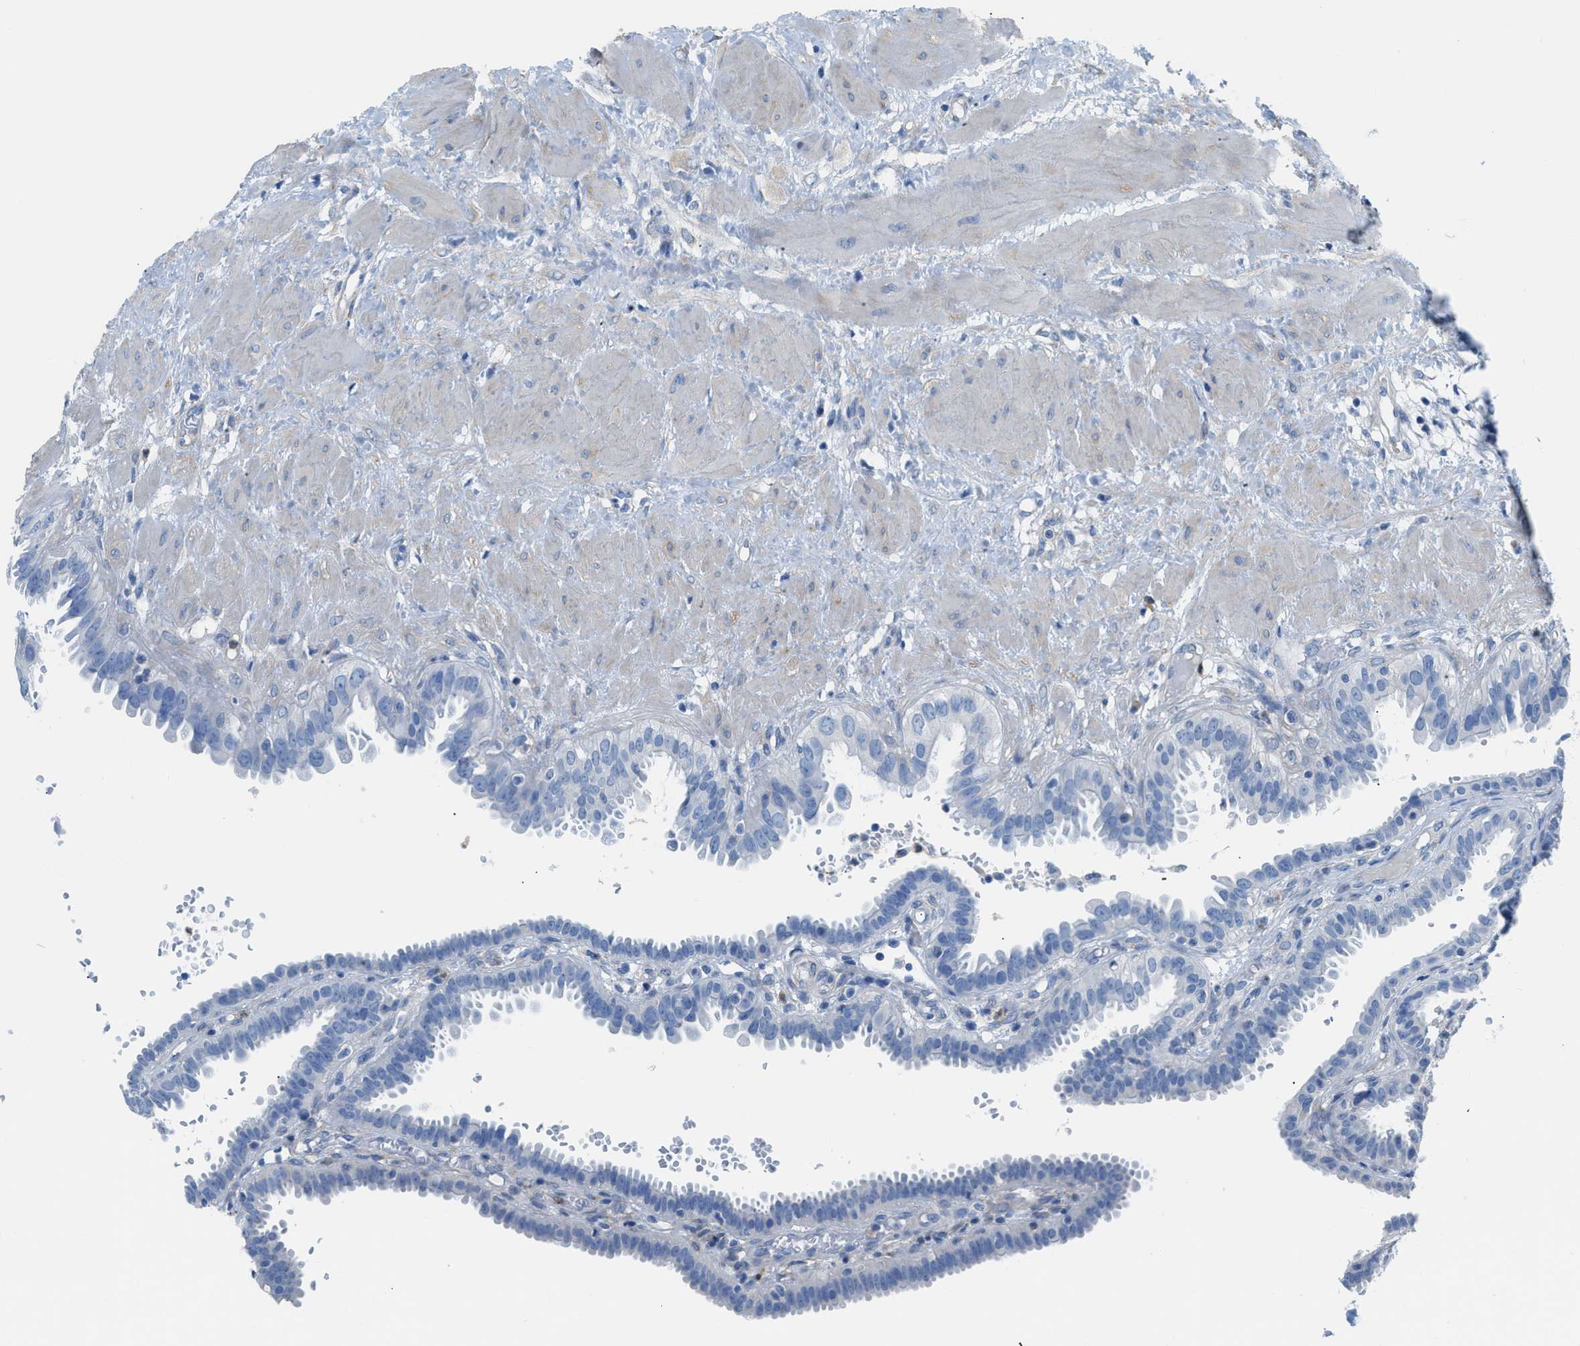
{"staining": {"intensity": "negative", "quantity": "none", "location": "none"}, "tissue": "fallopian tube", "cell_type": "Glandular cells", "image_type": "normal", "snomed": [{"axis": "morphology", "description": "Normal tissue, NOS"}, {"axis": "topography", "description": "Fallopian tube"}, {"axis": "topography", "description": "Placenta"}], "caption": "DAB immunohistochemical staining of unremarkable fallopian tube shows no significant positivity in glandular cells.", "gene": "ITPR1", "patient": {"sex": "female", "age": 34}}